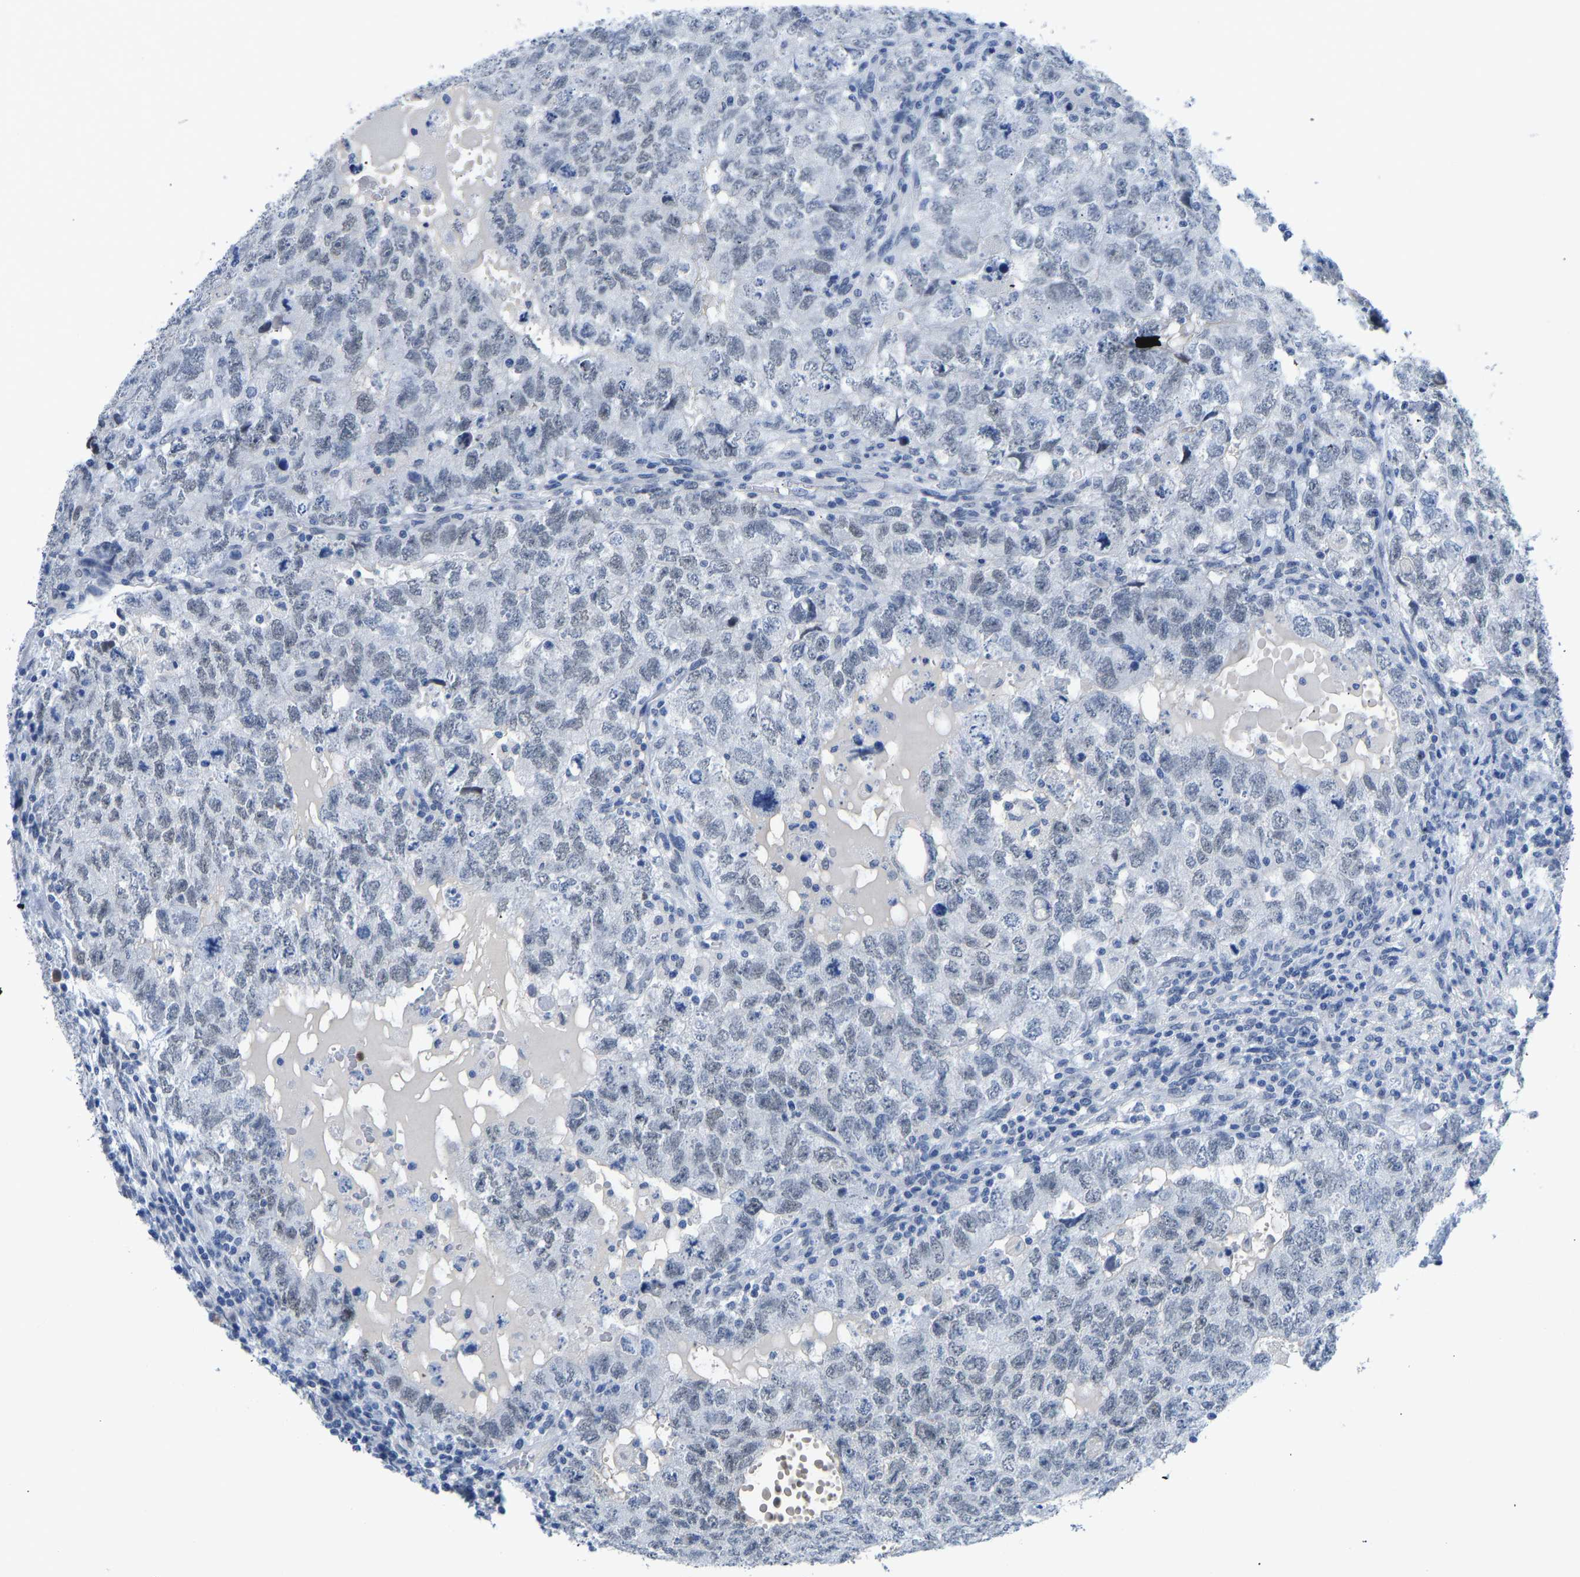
{"staining": {"intensity": "negative", "quantity": "none", "location": "none"}, "tissue": "testis cancer", "cell_type": "Tumor cells", "image_type": "cancer", "snomed": [{"axis": "morphology", "description": "Carcinoma, Embryonal, NOS"}, {"axis": "topography", "description": "Testis"}], "caption": "IHC histopathology image of testis cancer stained for a protein (brown), which reveals no positivity in tumor cells.", "gene": "TXNDC2", "patient": {"sex": "male", "age": 36}}